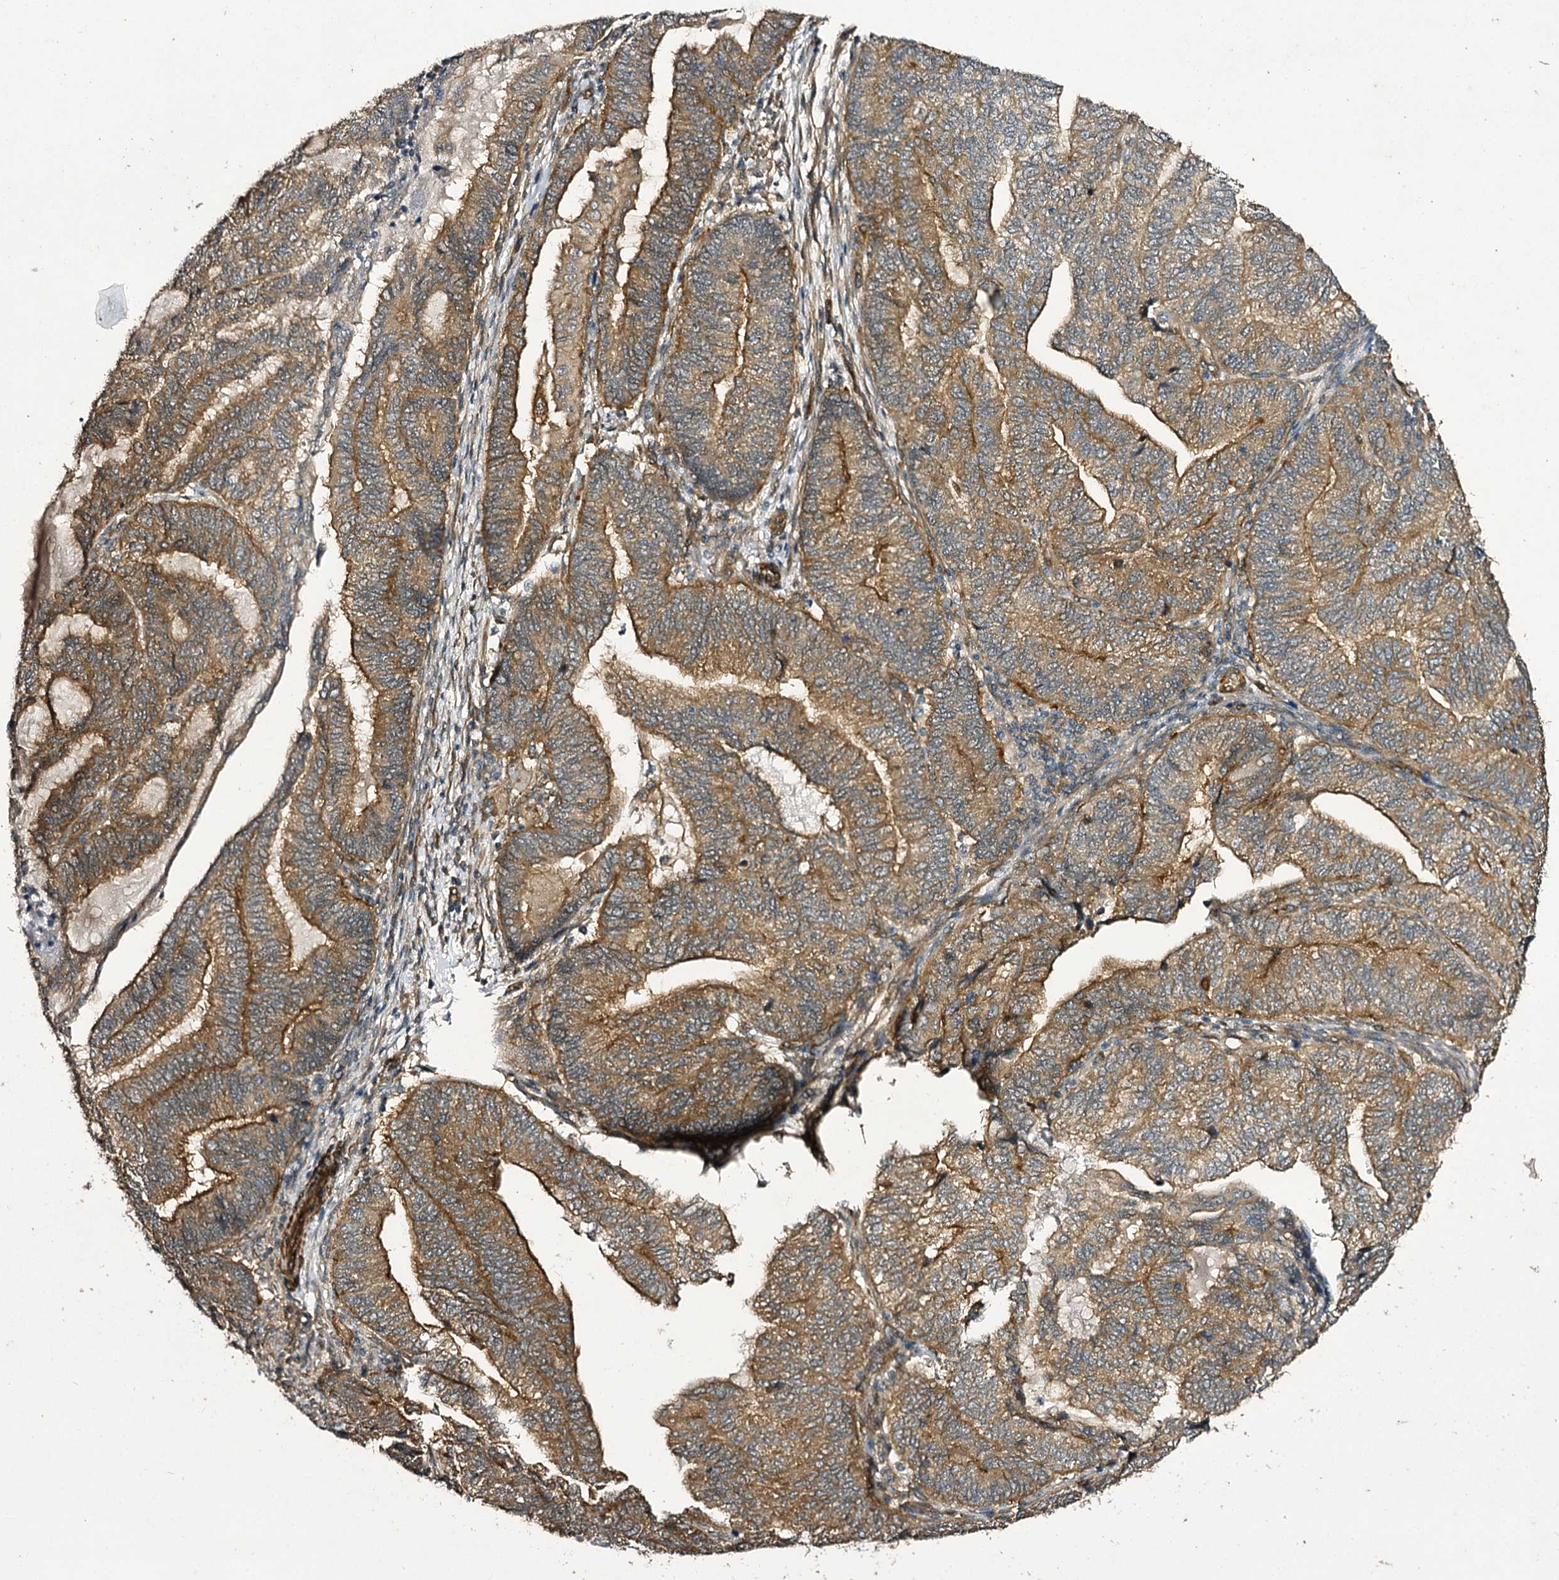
{"staining": {"intensity": "moderate", "quantity": ">75%", "location": "cytoplasmic/membranous"}, "tissue": "endometrial cancer", "cell_type": "Tumor cells", "image_type": "cancer", "snomed": [{"axis": "morphology", "description": "Adenocarcinoma, NOS"}, {"axis": "topography", "description": "Uterus"}, {"axis": "topography", "description": "Endometrium"}], "caption": "Immunohistochemical staining of human endometrial adenocarcinoma demonstrates medium levels of moderate cytoplasmic/membranous positivity in approximately >75% of tumor cells. Nuclei are stained in blue.", "gene": "MYO1C", "patient": {"sex": "female", "age": 70}}